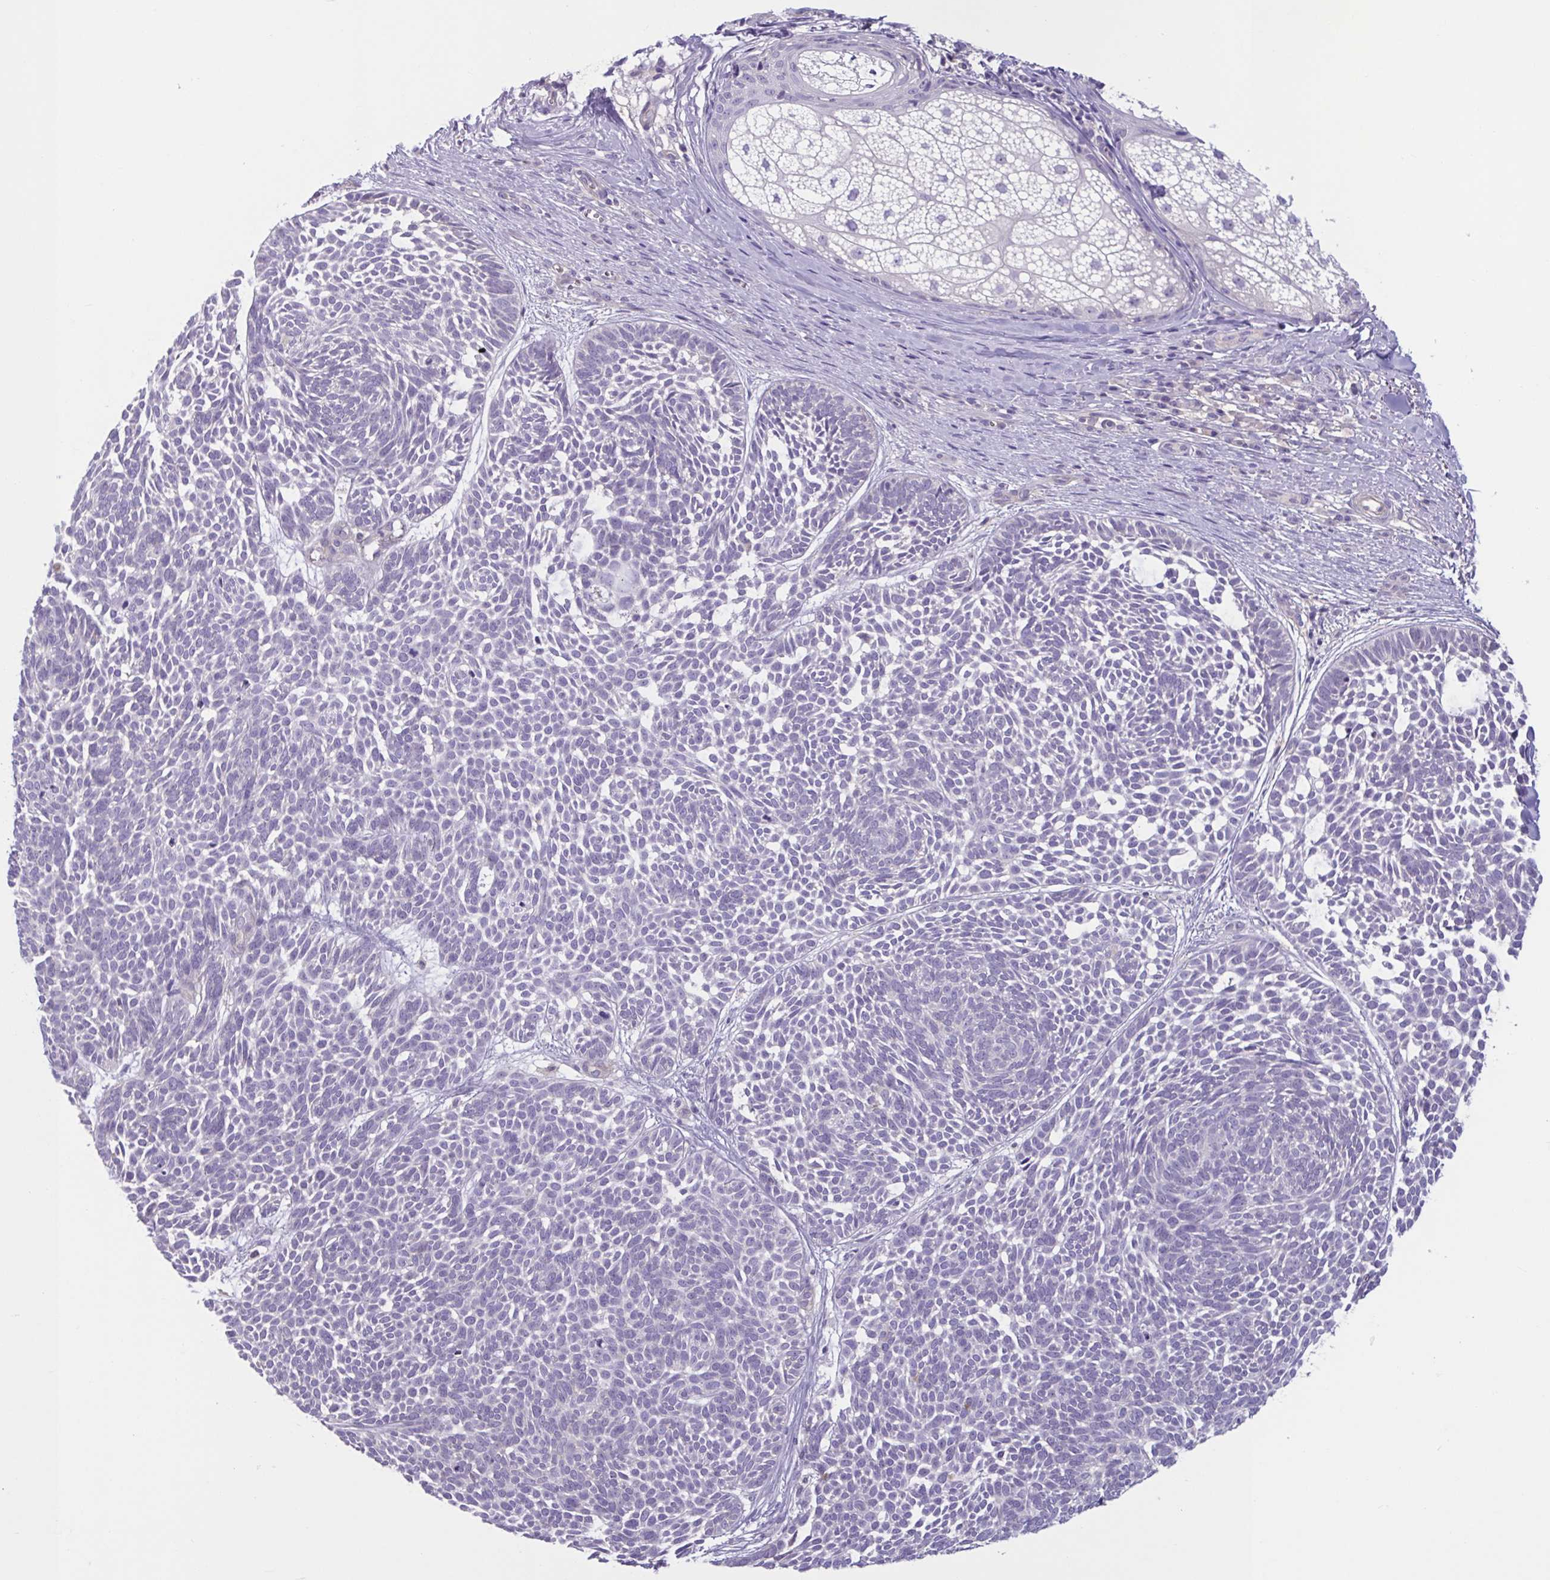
{"staining": {"intensity": "negative", "quantity": "none", "location": "none"}, "tissue": "skin cancer", "cell_type": "Tumor cells", "image_type": "cancer", "snomed": [{"axis": "morphology", "description": "Basal cell carcinoma"}, {"axis": "topography", "description": "Skin"}, {"axis": "topography", "description": "Skin of trunk"}], "caption": "Human skin cancer (basal cell carcinoma) stained for a protein using IHC demonstrates no expression in tumor cells.", "gene": "TTC7B", "patient": {"sex": "male", "age": 74}}